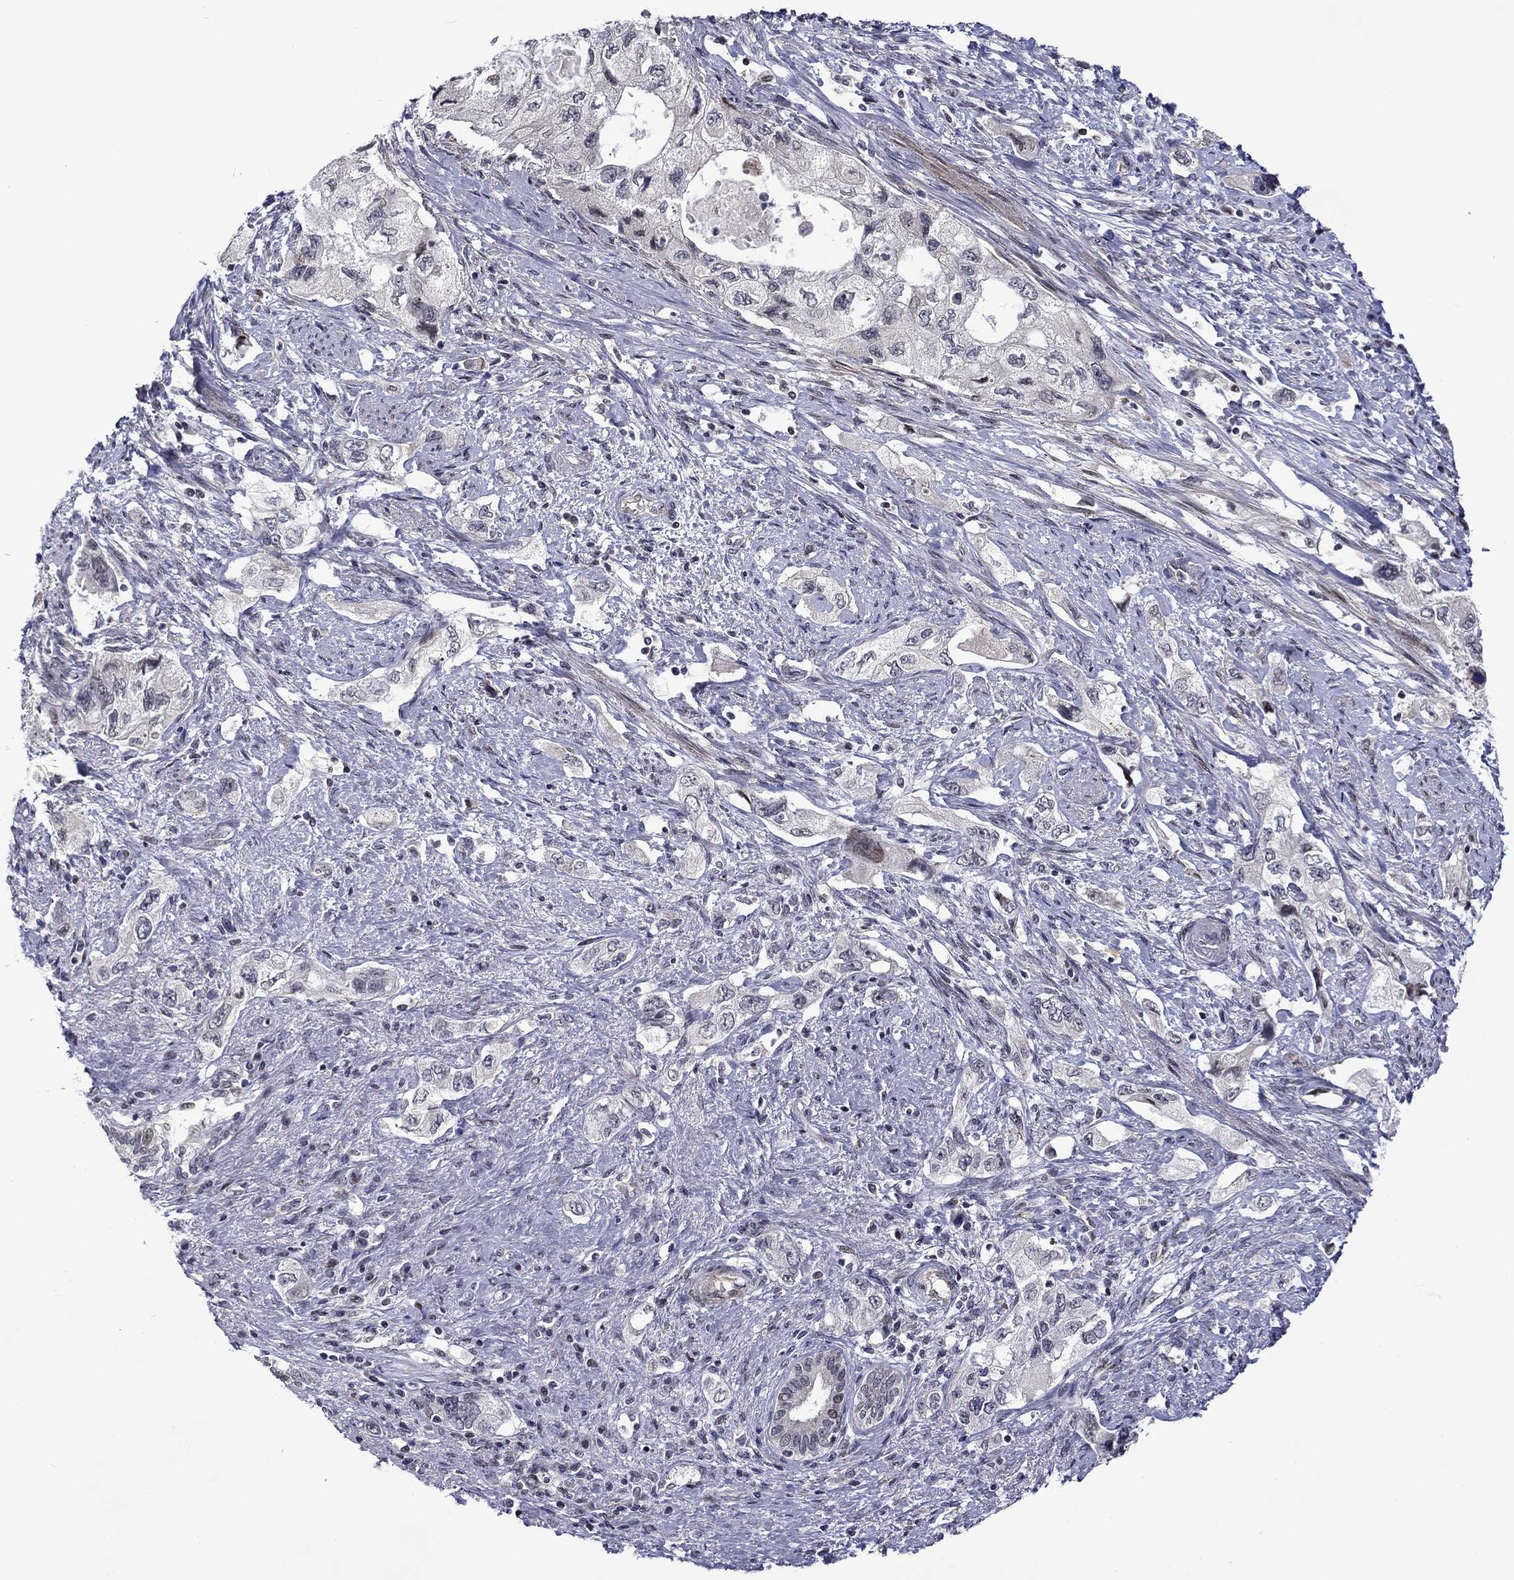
{"staining": {"intensity": "negative", "quantity": "none", "location": "none"}, "tissue": "pancreatic cancer", "cell_type": "Tumor cells", "image_type": "cancer", "snomed": [{"axis": "morphology", "description": "Adenocarcinoma, NOS"}, {"axis": "topography", "description": "Pancreas"}], "caption": "The image displays no staining of tumor cells in adenocarcinoma (pancreatic). (Brightfield microscopy of DAB immunohistochemistry at high magnification).", "gene": "B3GAT1", "patient": {"sex": "female", "age": 73}}